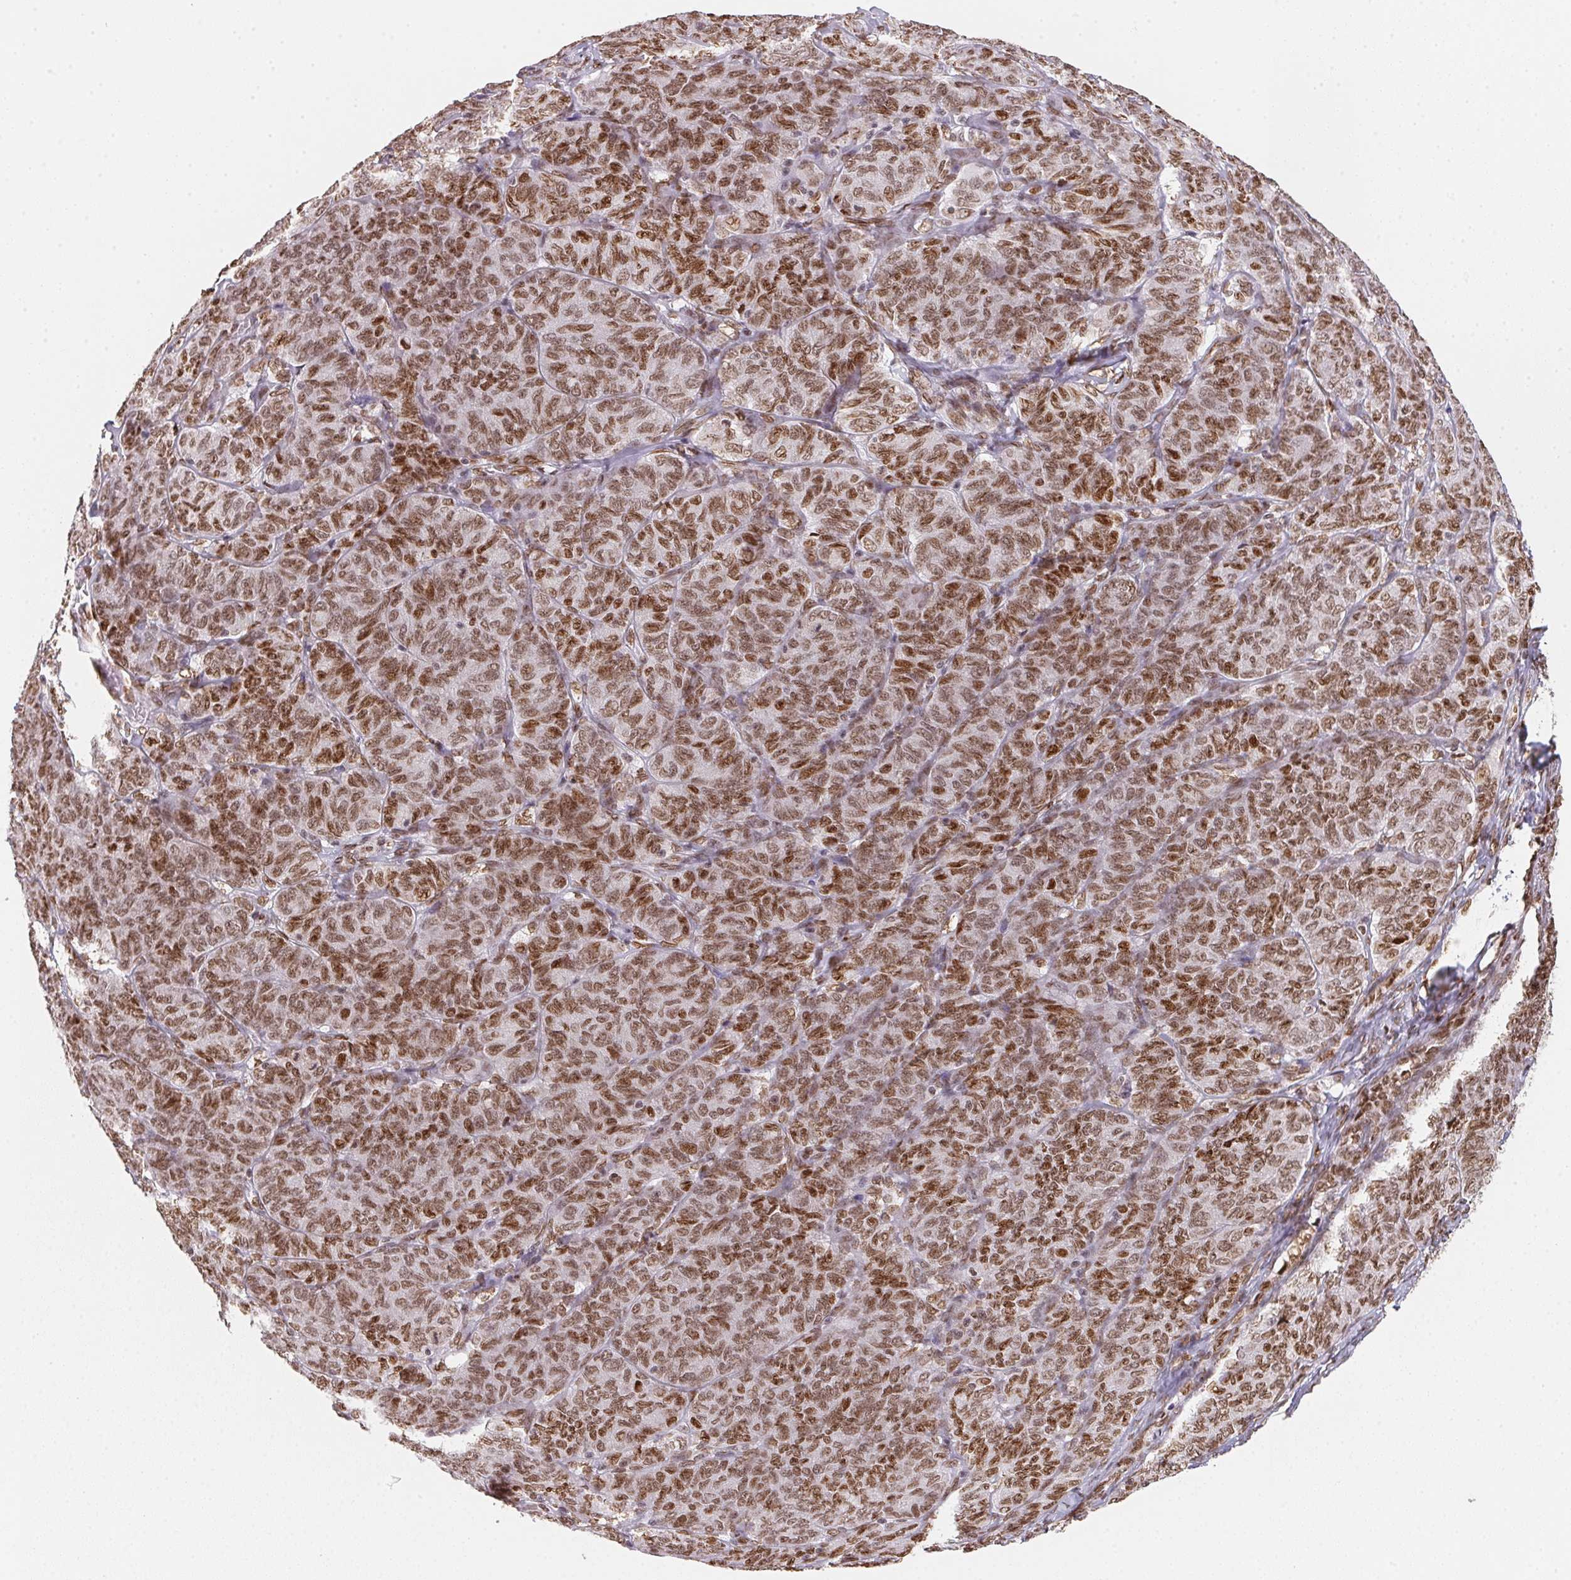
{"staining": {"intensity": "strong", "quantity": ">75%", "location": "nuclear"}, "tissue": "ovarian cancer", "cell_type": "Tumor cells", "image_type": "cancer", "snomed": [{"axis": "morphology", "description": "Carcinoma, endometroid"}, {"axis": "topography", "description": "Ovary"}], "caption": "Protein analysis of ovarian cancer (endometroid carcinoma) tissue reveals strong nuclear staining in about >75% of tumor cells.", "gene": "SAP30BP", "patient": {"sex": "female", "age": 80}}